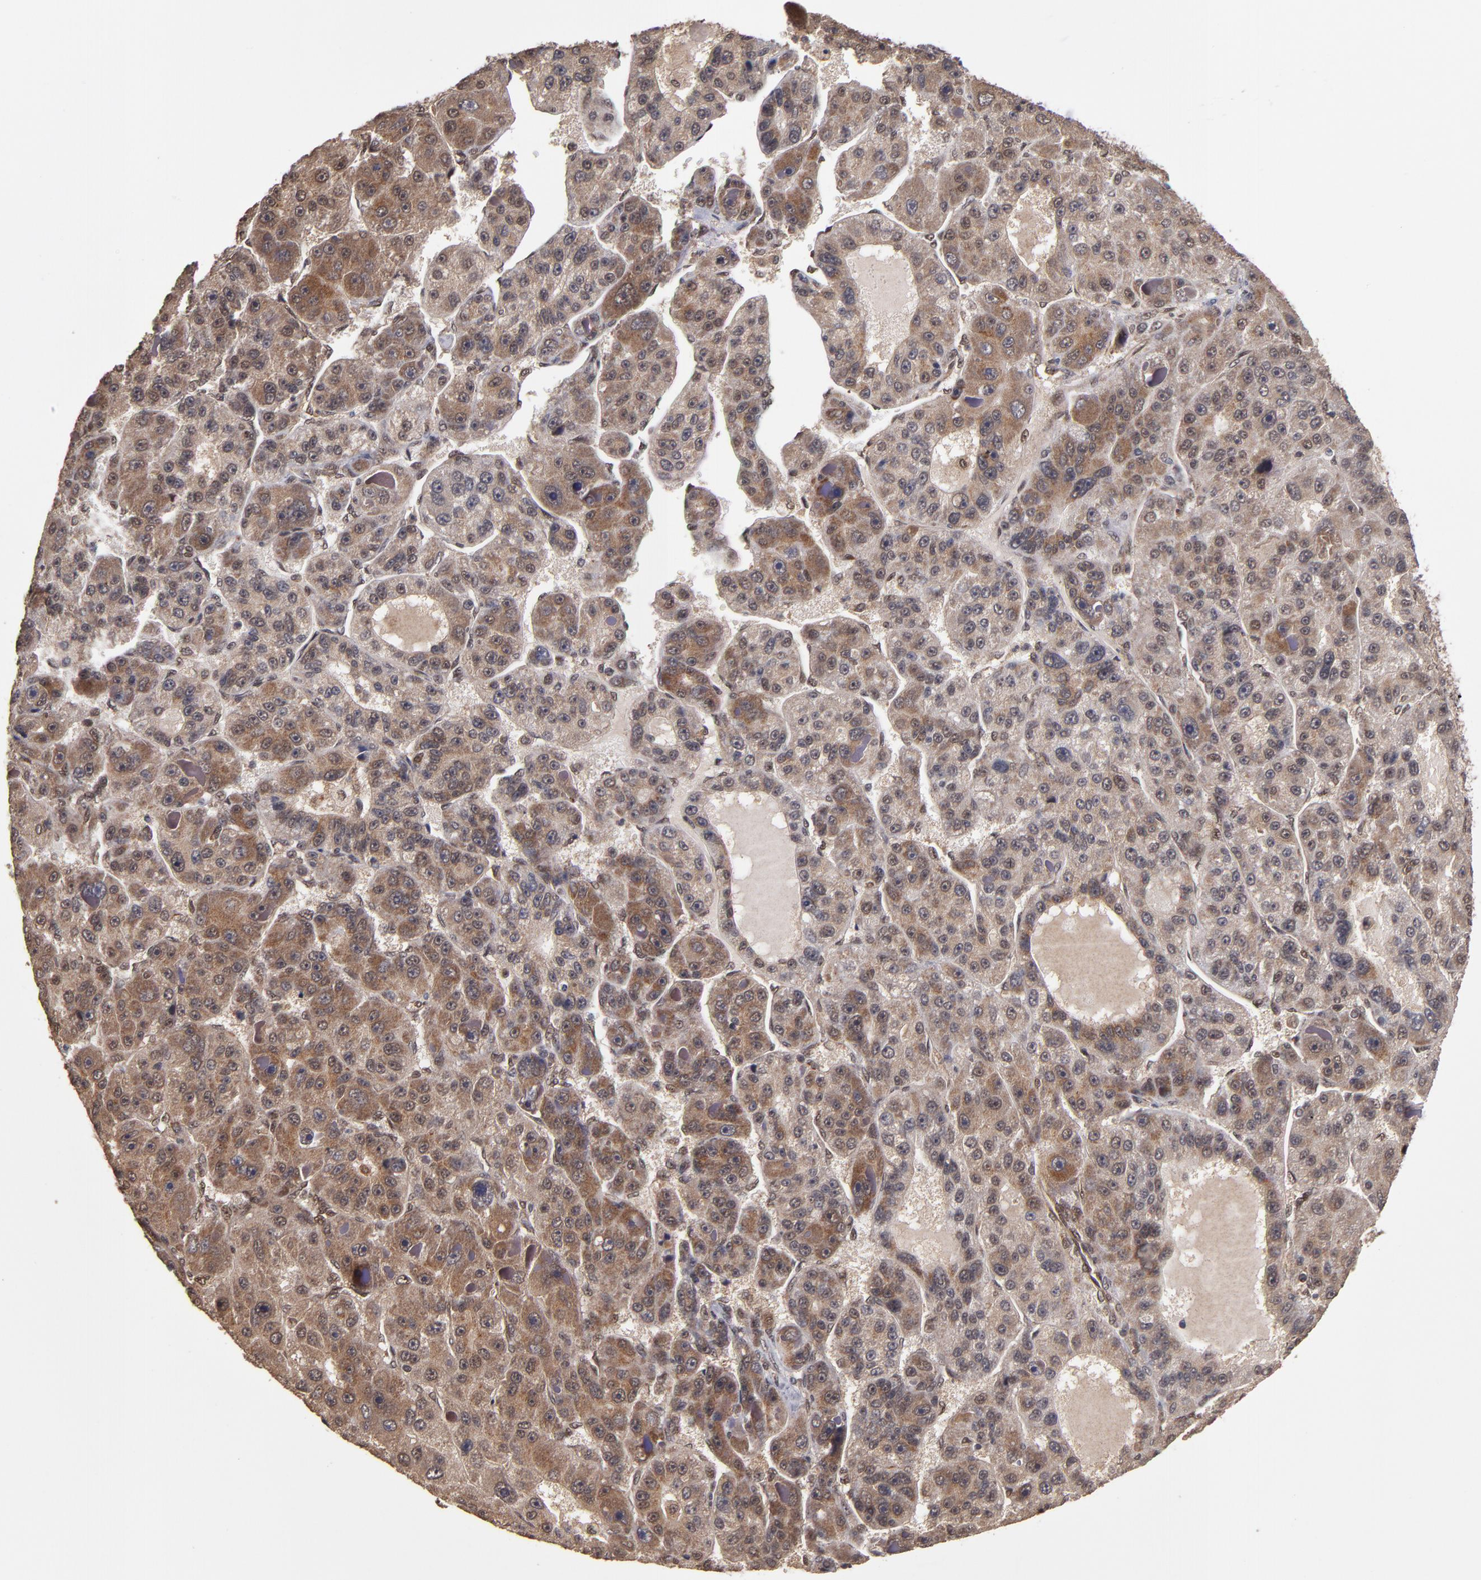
{"staining": {"intensity": "moderate", "quantity": ">75%", "location": "cytoplasmic/membranous"}, "tissue": "liver cancer", "cell_type": "Tumor cells", "image_type": "cancer", "snomed": [{"axis": "morphology", "description": "Carcinoma, Hepatocellular, NOS"}, {"axis": "topography", "description": "Liver"}], "caption": "Immunohistochemical staining of human liver cancer reveals medium levels of moderate cytoplasmic/membranous expression in about >75% of tumor cells.", "gene": "CUL5", "patient": {"sex": "male", "age": 76}}